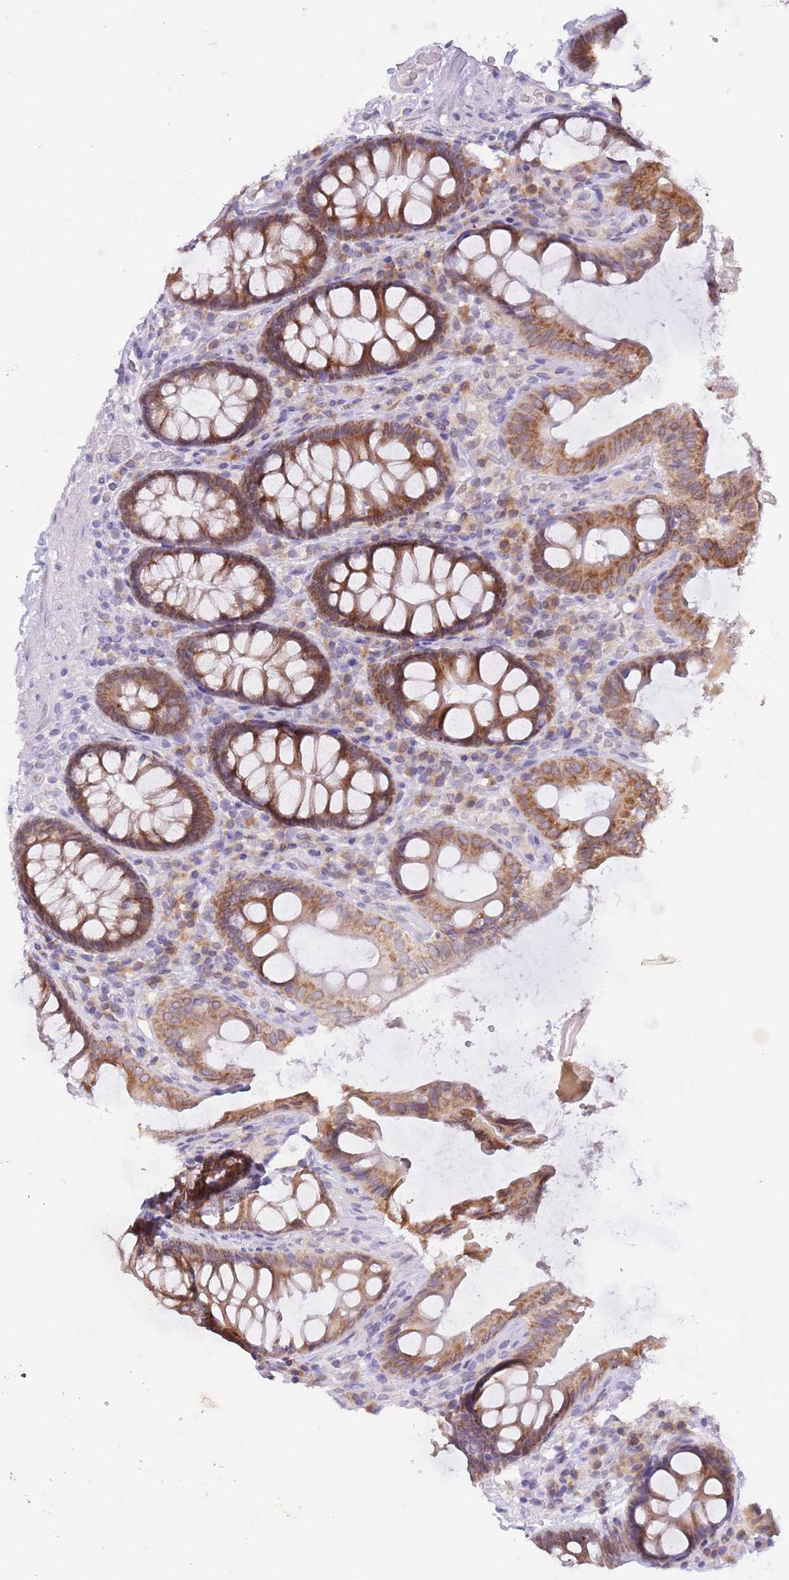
{"staining": {"intensity": "weak", "quantity": "25%-75%", "location": "cytoplasmic/membranous"}, "tissue": "colon", "cell_type": "Endothelial cells", "image_type": "normal", "snomed": [{"axis": "morphology", "description": "Normal tissue, NOS"}, {"axis": "topography", "description": "Colon"}], "caption": "The photomicrograph displays a brown stain indicating the presence of a protein in the cytoplasmic/membranous of endothelial cells in colon. The protein is stained brown, and the nuclei are stained in blue (DAB (3,3'-diaminobenzidine) IHC with brightfield microscopy, high magnification).", "gene": "EBPL", "patient": {"sex": "male", "age": 84}}